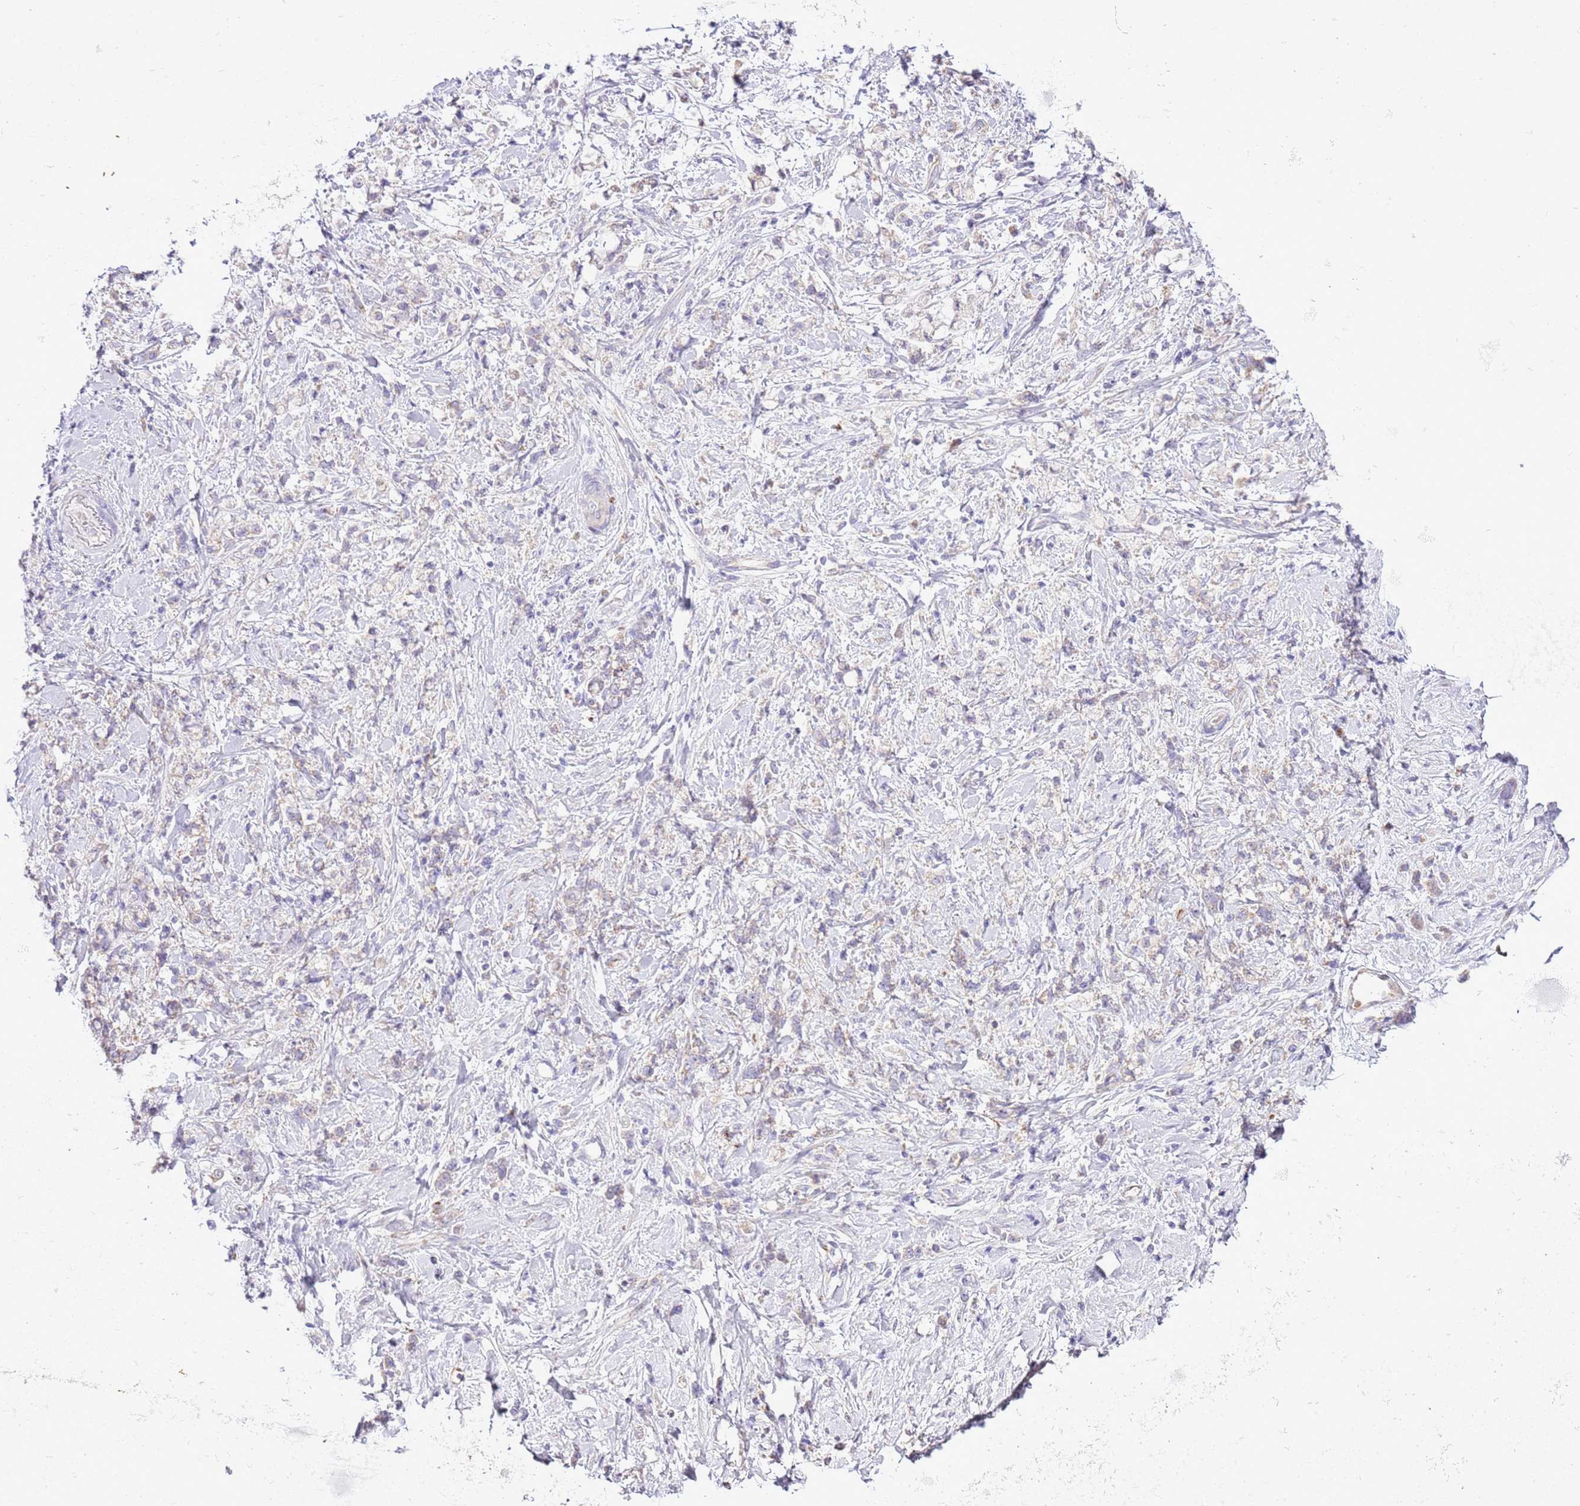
{"staining": {"intensity": "negative", "quantity": "none", "location": "none"}, "tissue": "stomach cancer", "cell_type": "Tumor cells", "image_type": "cancer", "snomed": [{"axis": "morphology", "description": "Adenocarcinoma, NOS"}, {"axis": "topography", "description": "Stomach"}], "caption": "This is a photomicrograph of immunohistochemistry (IHC) staining of stomach cancer (adenocarcinoma), which shows no expression in tumor cells. (DAB immunohistochemistry with hematoxylin counter stain).", "gene": "OAZ2", "patient": {"sex": "female", "age": 60}}